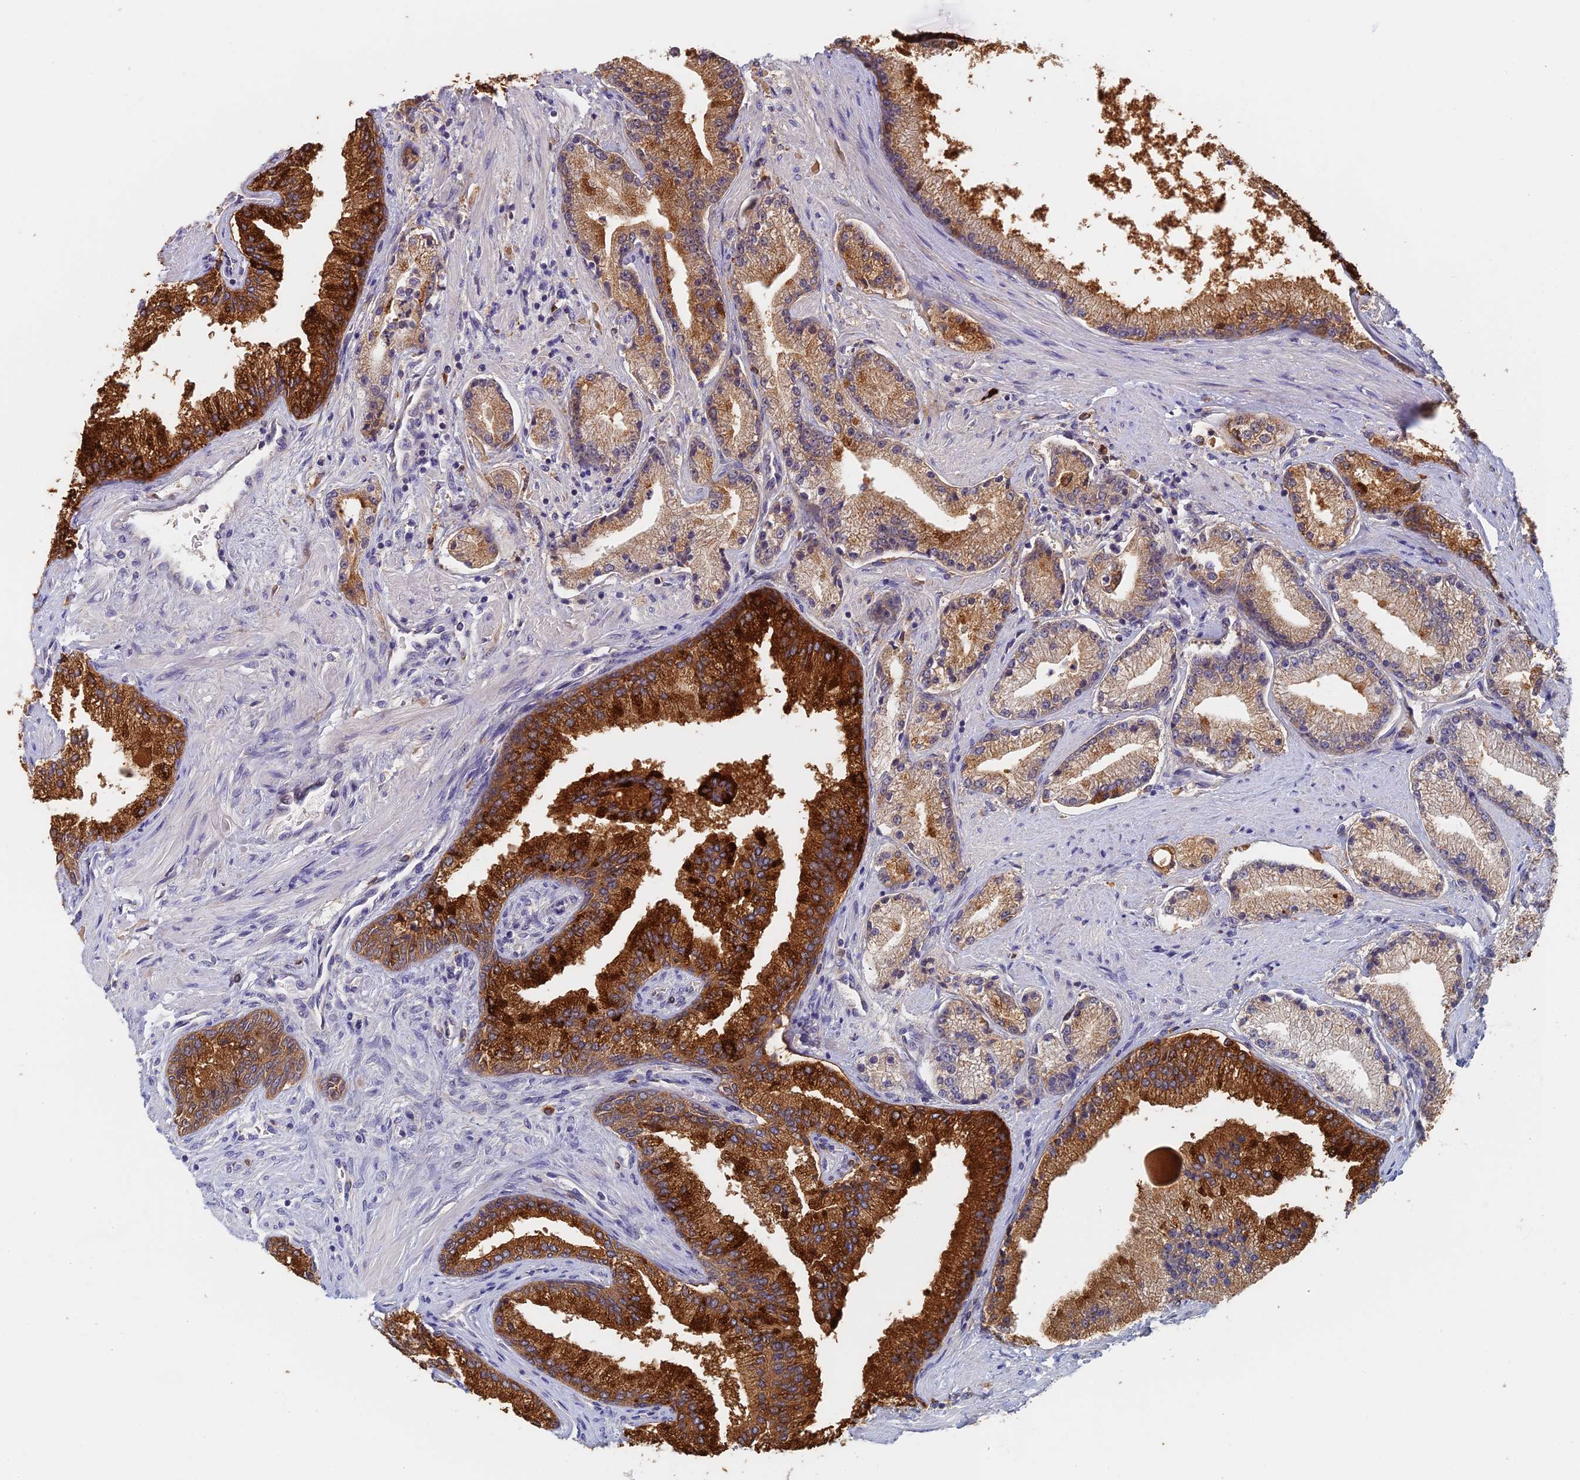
{"staining": {"intensity": "moderate", "quantity": "<25%", "location": "cytoplasmic/membranous"}, "tissue": "prostate cancer", "cell_type": "Tumor cells", "image_type": "cancer", "snomed": [{"axis": "morphology", "description": "Adenocarcinoma, High grade"}, {"axis": "topography", "description": "Prostate"}], "caption": "Prostate cancer tissue shows moderate cytoplasmic/membranous expression in approximately <25% of tumor cells", "gene": "GPATCH1", "patient": {"sex": "male", "age": 67}}